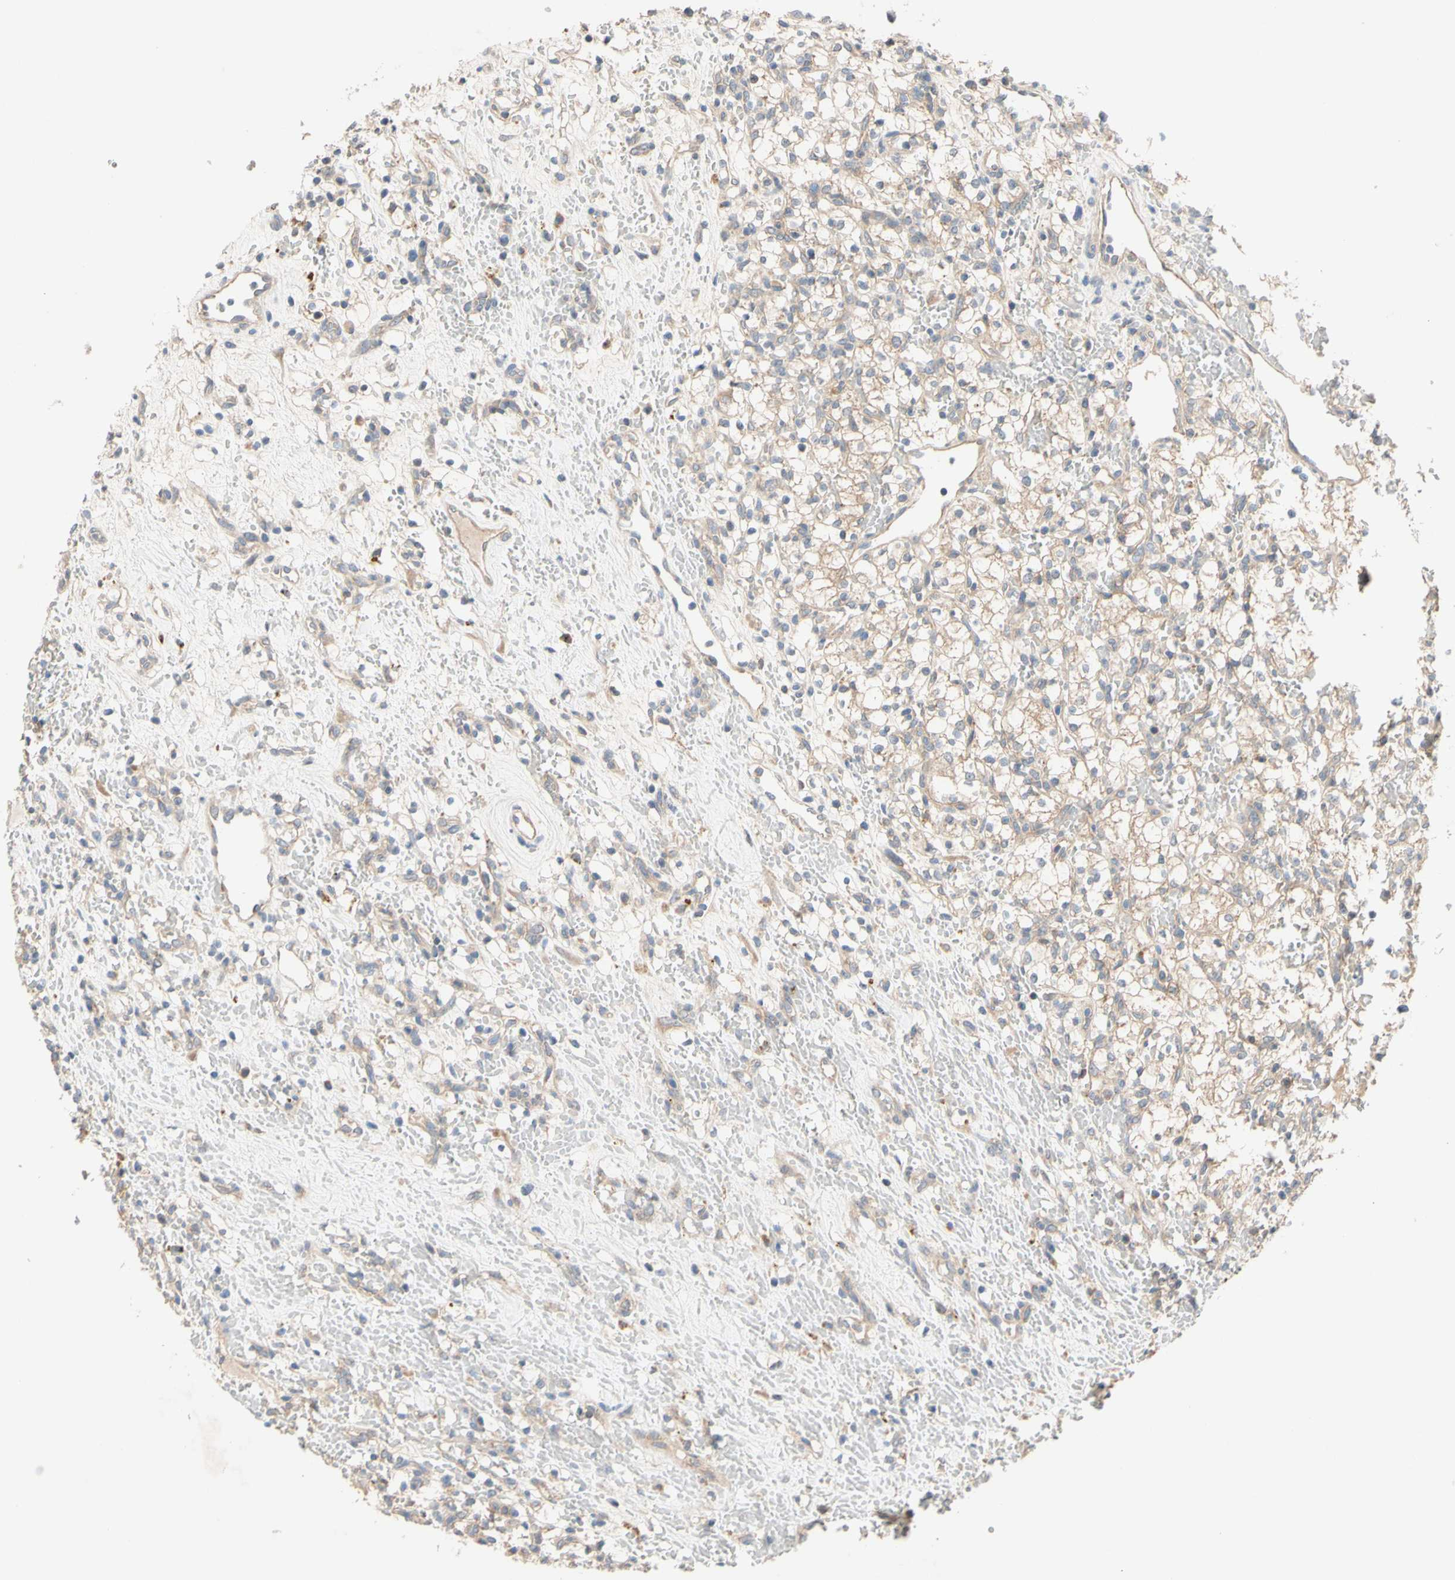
{"staining": {"intensity": "weak", "quantity": "25%-75%", "location": "cytoplasmic/membranous"}, "tissue": "renal cancer", "cell_type": "Tumor cells", "image_type": "cancer", "snomed": [{"axis": "morphology", "description": "Adenocarcinoma, NOS"}, {"axis": "topography", "description": "Kidney"}], "caption": "IHC (DAB (3,3'-diaminobenzidine)) staining of renal cancer (adenocarcinoma) shows weak cytoplasmic/membranous protein positivity in about 25%-75% of tumor cells. (DAB IHC, brown staining for protein, blue staining for nuclei).", "gene": "MBTPS2", "patient": {"sex": "female", "age": 60}}